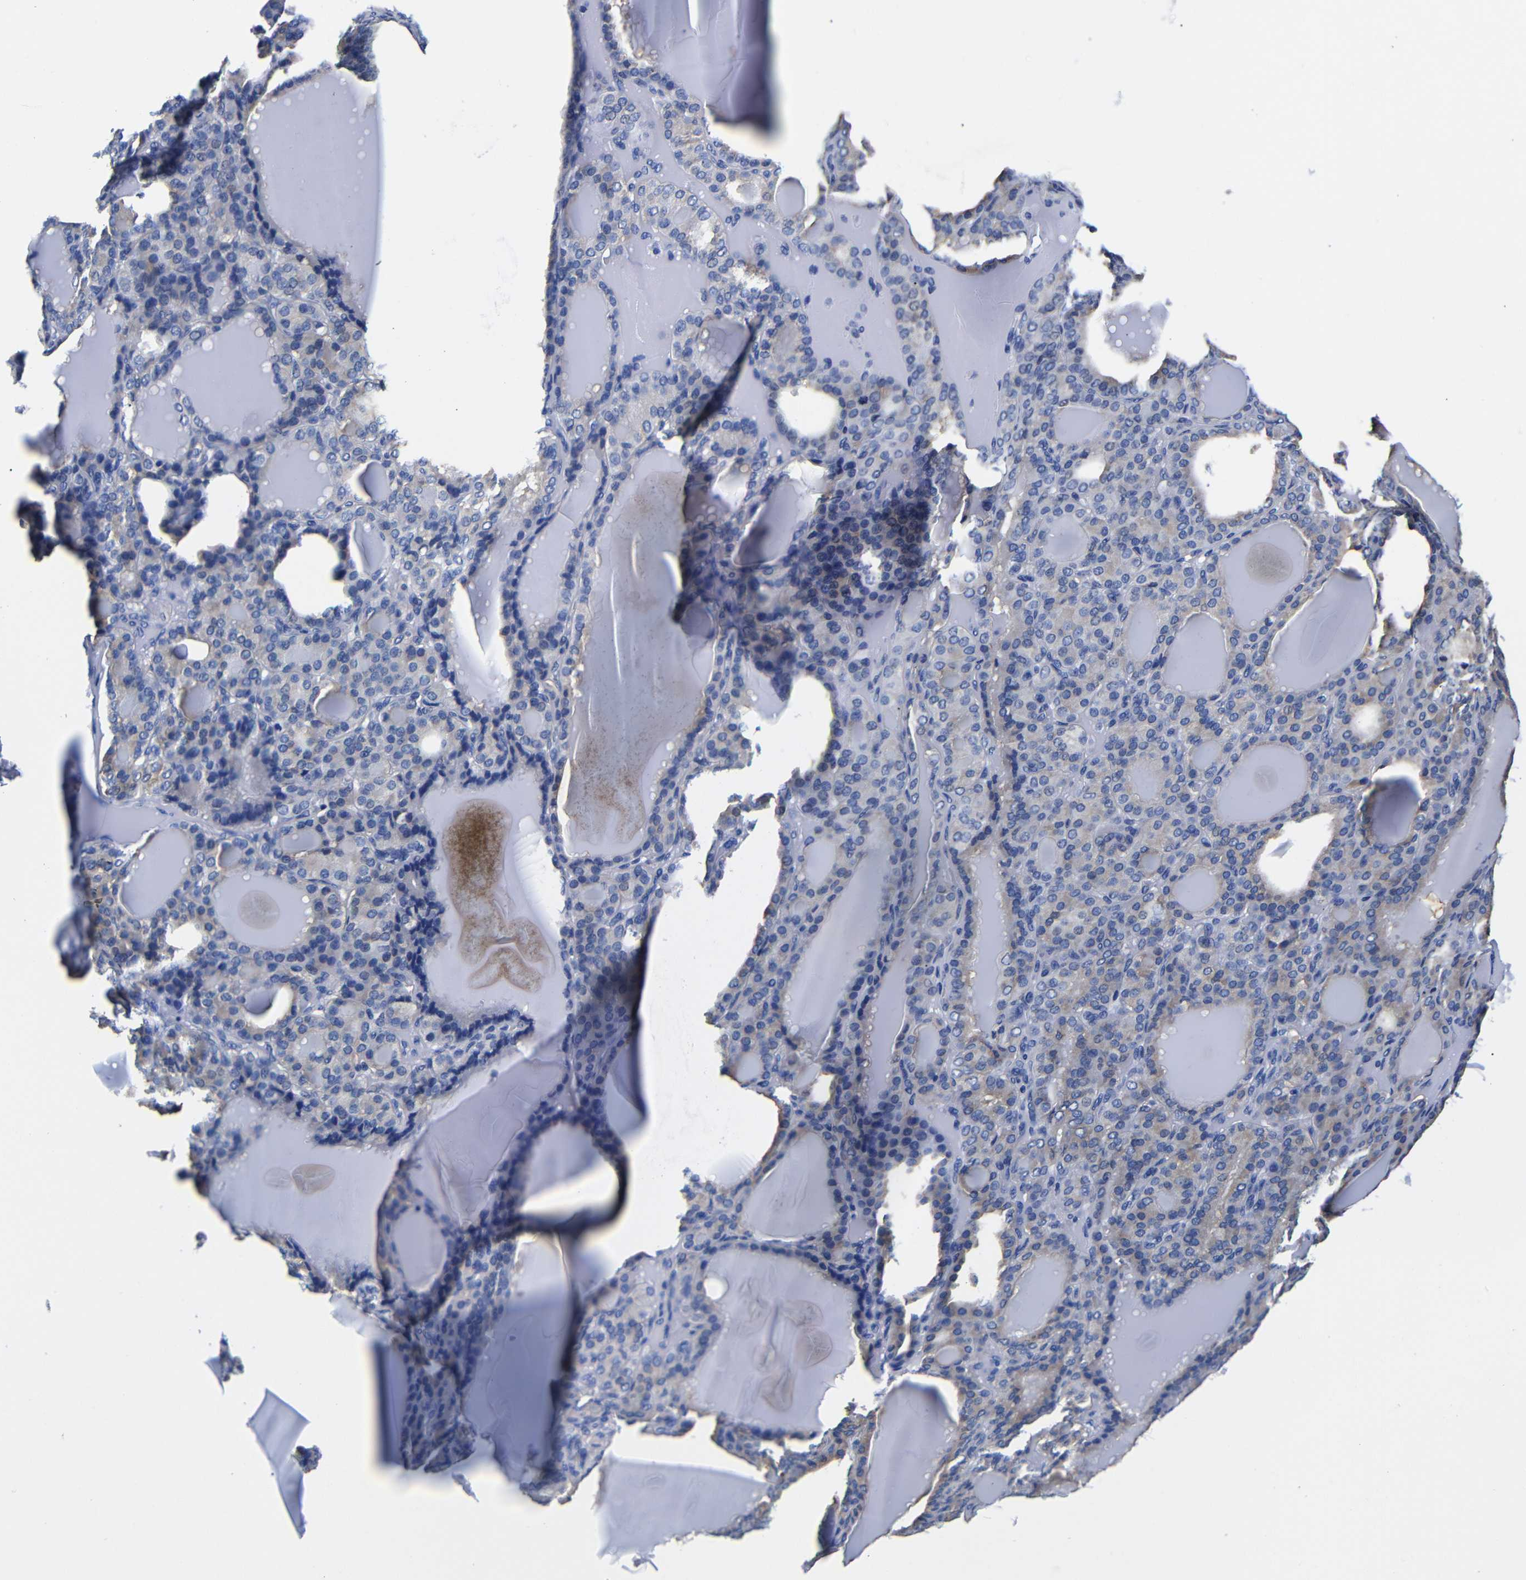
{"staining": {"intensity": "weak", "quantity": "25%-75%", "location": "cytoplasmic/membranous"}, "tissue": "thyroid gland", "cell_type": "Glandular cells", "image_type": "normal", "snomed": [{"axis": "morphology", "description": "Normal tissue, NOS"}, {"axis": "topography", "description": "Thyroid gland"}], "caption": "High-magnification brightfield microscopy of benign thyroid gland stained with DAB (3,3'-diaminobenzidine) (brown) and counterstained with hematoxylin (blue). glandular cells exhibit weak cytoplasmic/membranous expression is seen in approximately25%-75% of cells. The protein of interest is shown in brown color, while the nuclei are stained blue.", "gene": "CLEC4G", "patient": {"sex": "female", "age": 28}}